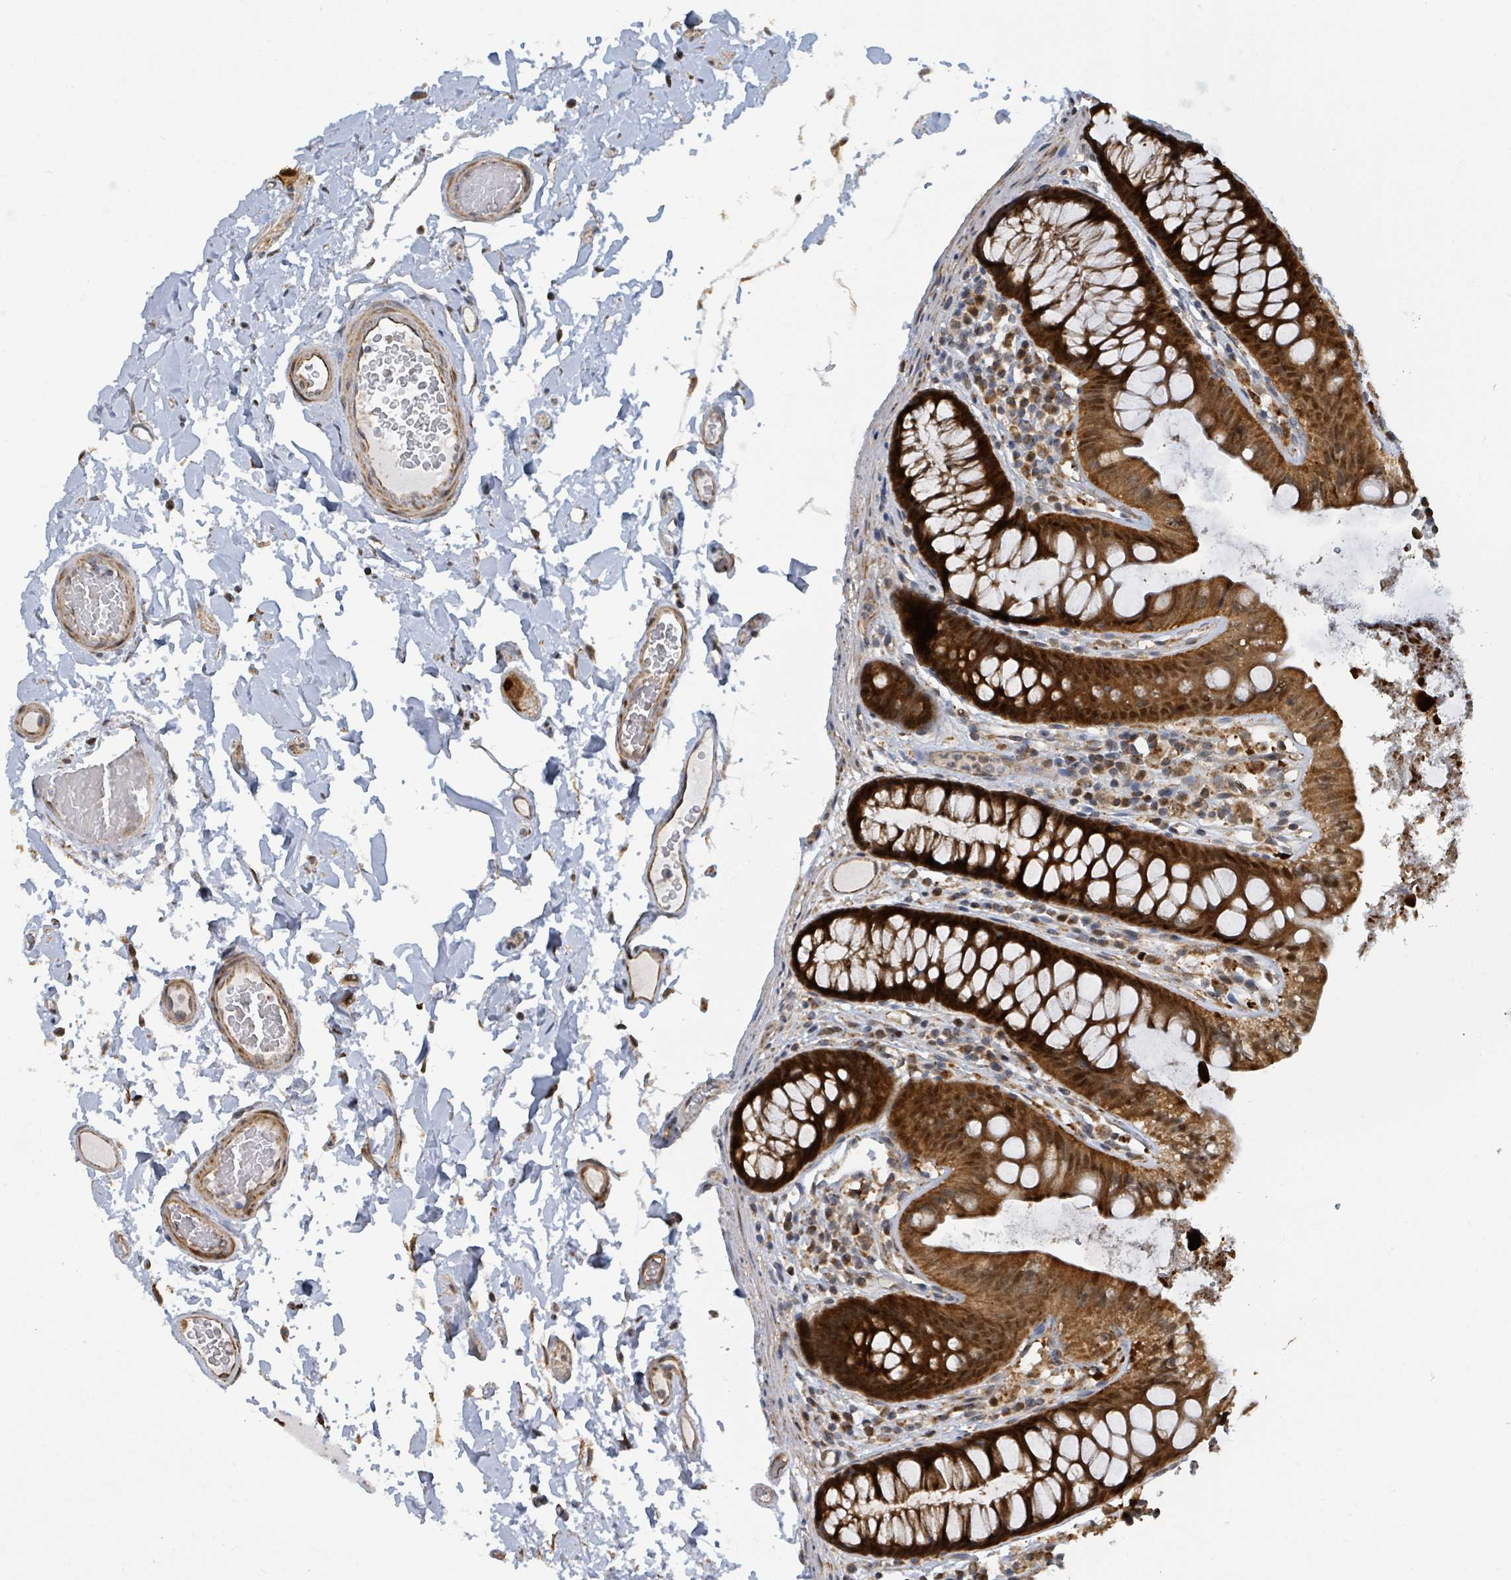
{"staining": {"intensity": "moderate", "quantity": ">75%", "location": "cytoplasmic/membranous"}, "tissue": "colon", "cell_type": "Endothelial cells", "image_type": "normal", "snomed": [{"axis": "morphology", "description": "Normal tissue, NOS"}, {"axis": "topography", "description": "Colon"}], "caption": "A brown stain shows moderate cytoplasmic/membranous expression of a protein in endothelial cells of benign colon.", "gene": "PSMB7", "patient": {"sex": "male", "age": 84}}